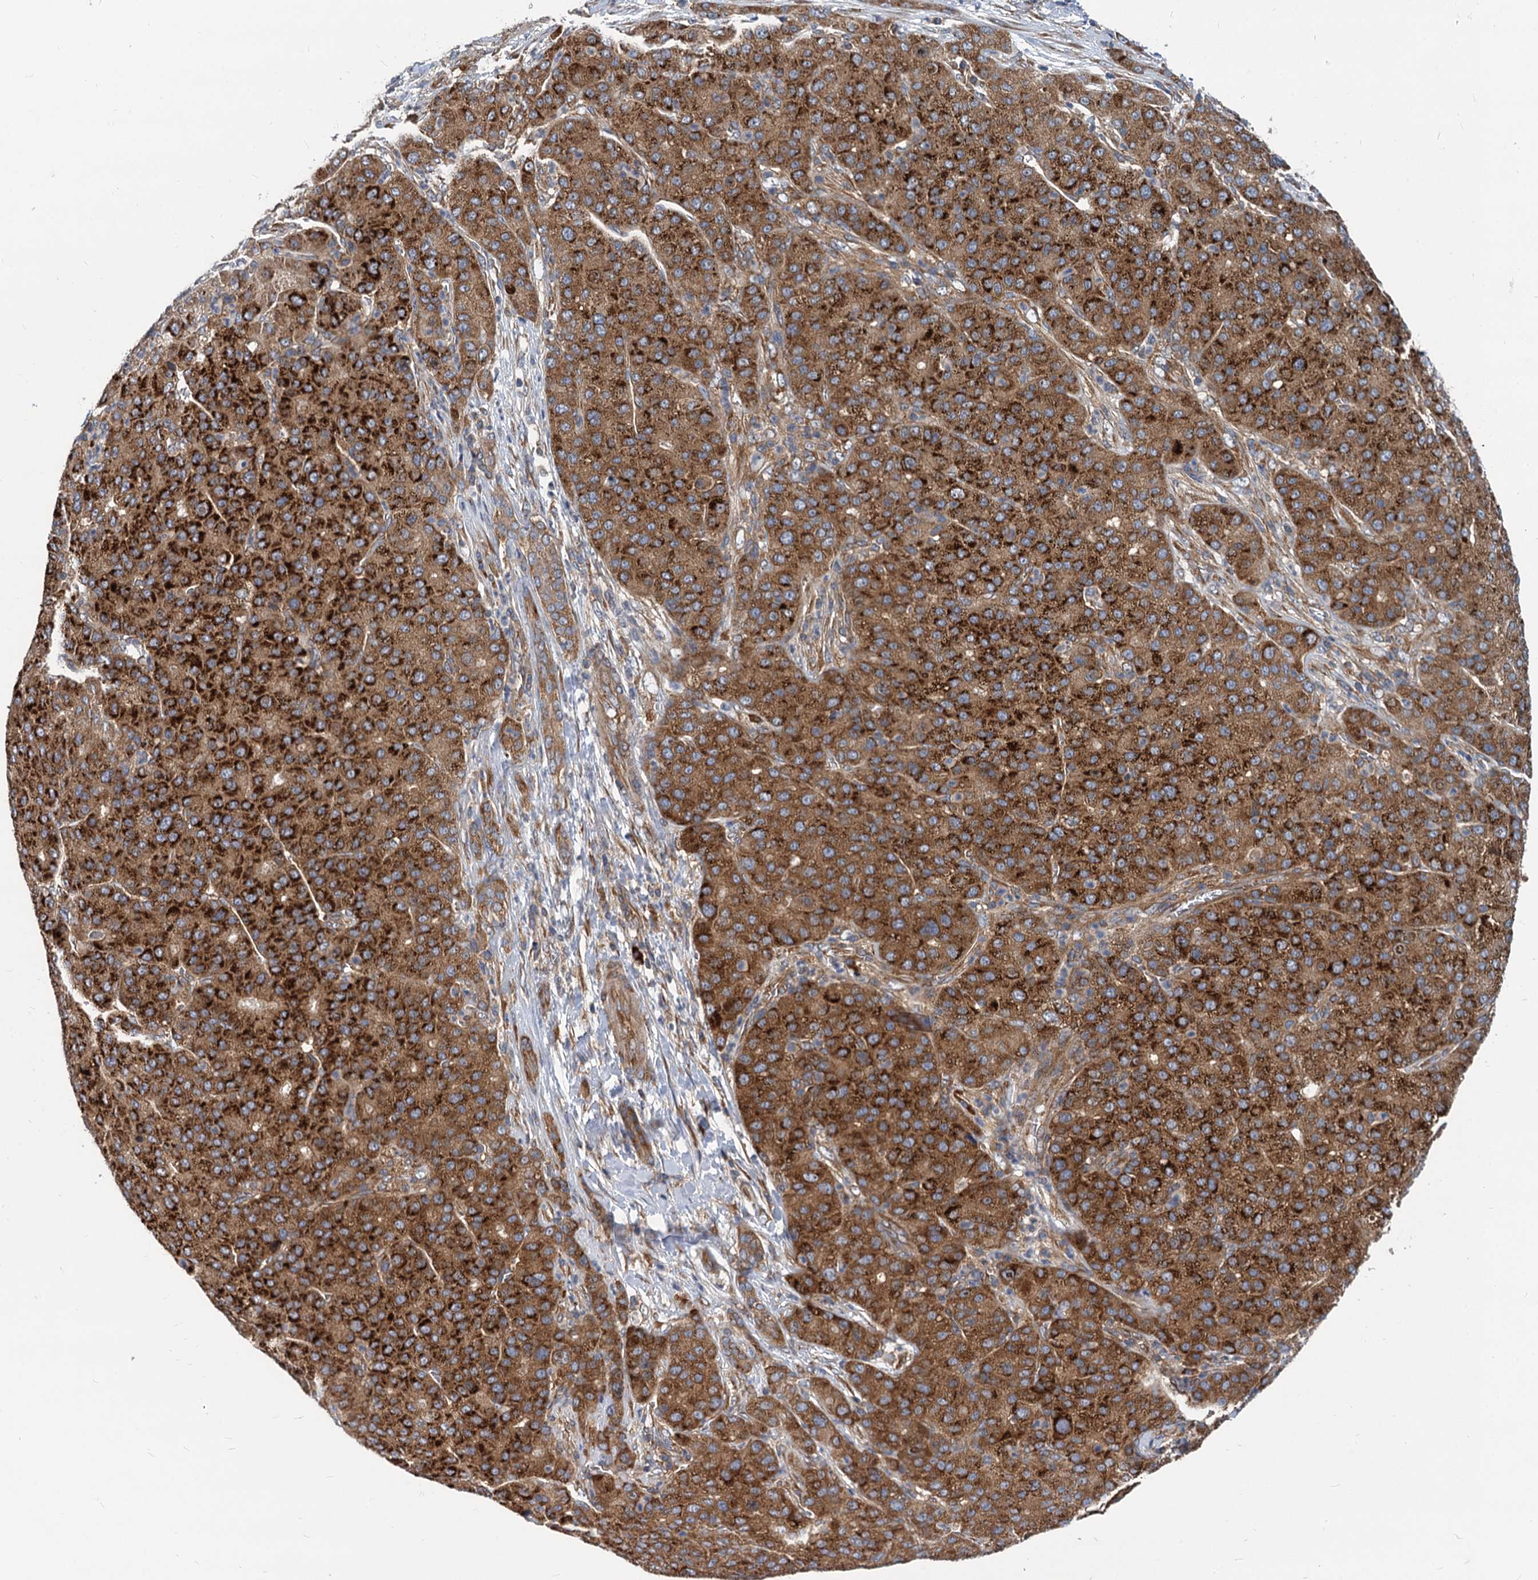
{"staining": {"intensity": "strong", "quantity": ">75%", "location": "cytoplasmic/membranous"}, "tissue": "liver cancer", "cell_type": "Tumor cells", "image_type": "cancer", "snomed": [{"axis": "morphology", "description": "Carcinoma, Hepatocellular, NOS"}, {"axis": "topography", "description": "Liver"}], "caption": "This is an image of immunohistochemistry (IHC) staining of hepatocellular carcinoma (liver), which shows strong expression in the cytoplasmic/membranous of tumor cells.", "gene": "EIF2B2", "patient": {"sex": "male", "age": 65}}